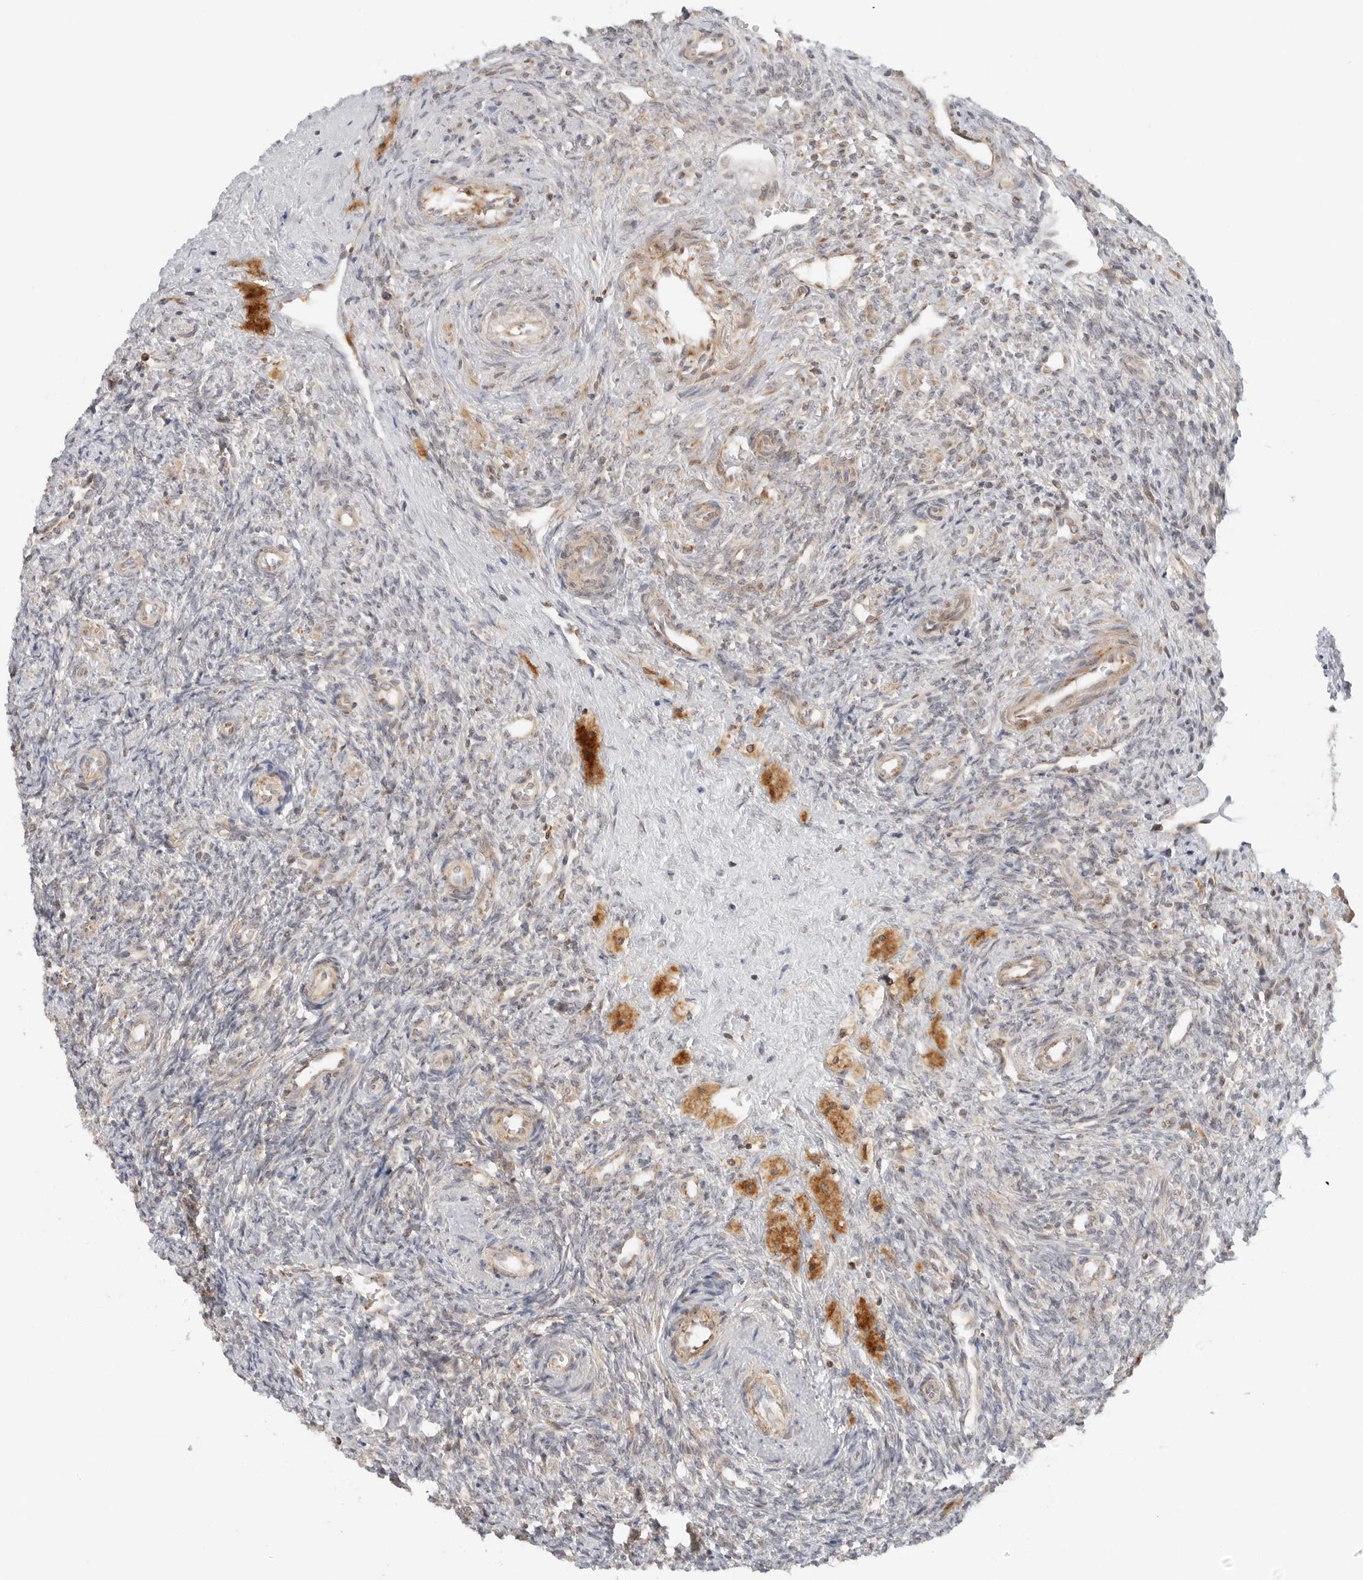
{"staining": {"intensity": "negative", "quantity": "none", "location": "none"}, "tissue": "ovary", "cell_type": "Ovarian stroma cells", "image_type": "normal", "snomed": [{"axis": "morphology", "description": "Normal tissue, NOS"}, {"axis": "topography", "description": "Ovary"}], "caption": "Protein analysis of benign ovary displays no significant expression in ovarian stroma cells.", "gene": "DYRK4", "patient": {"sex": "female", "age": 41}}